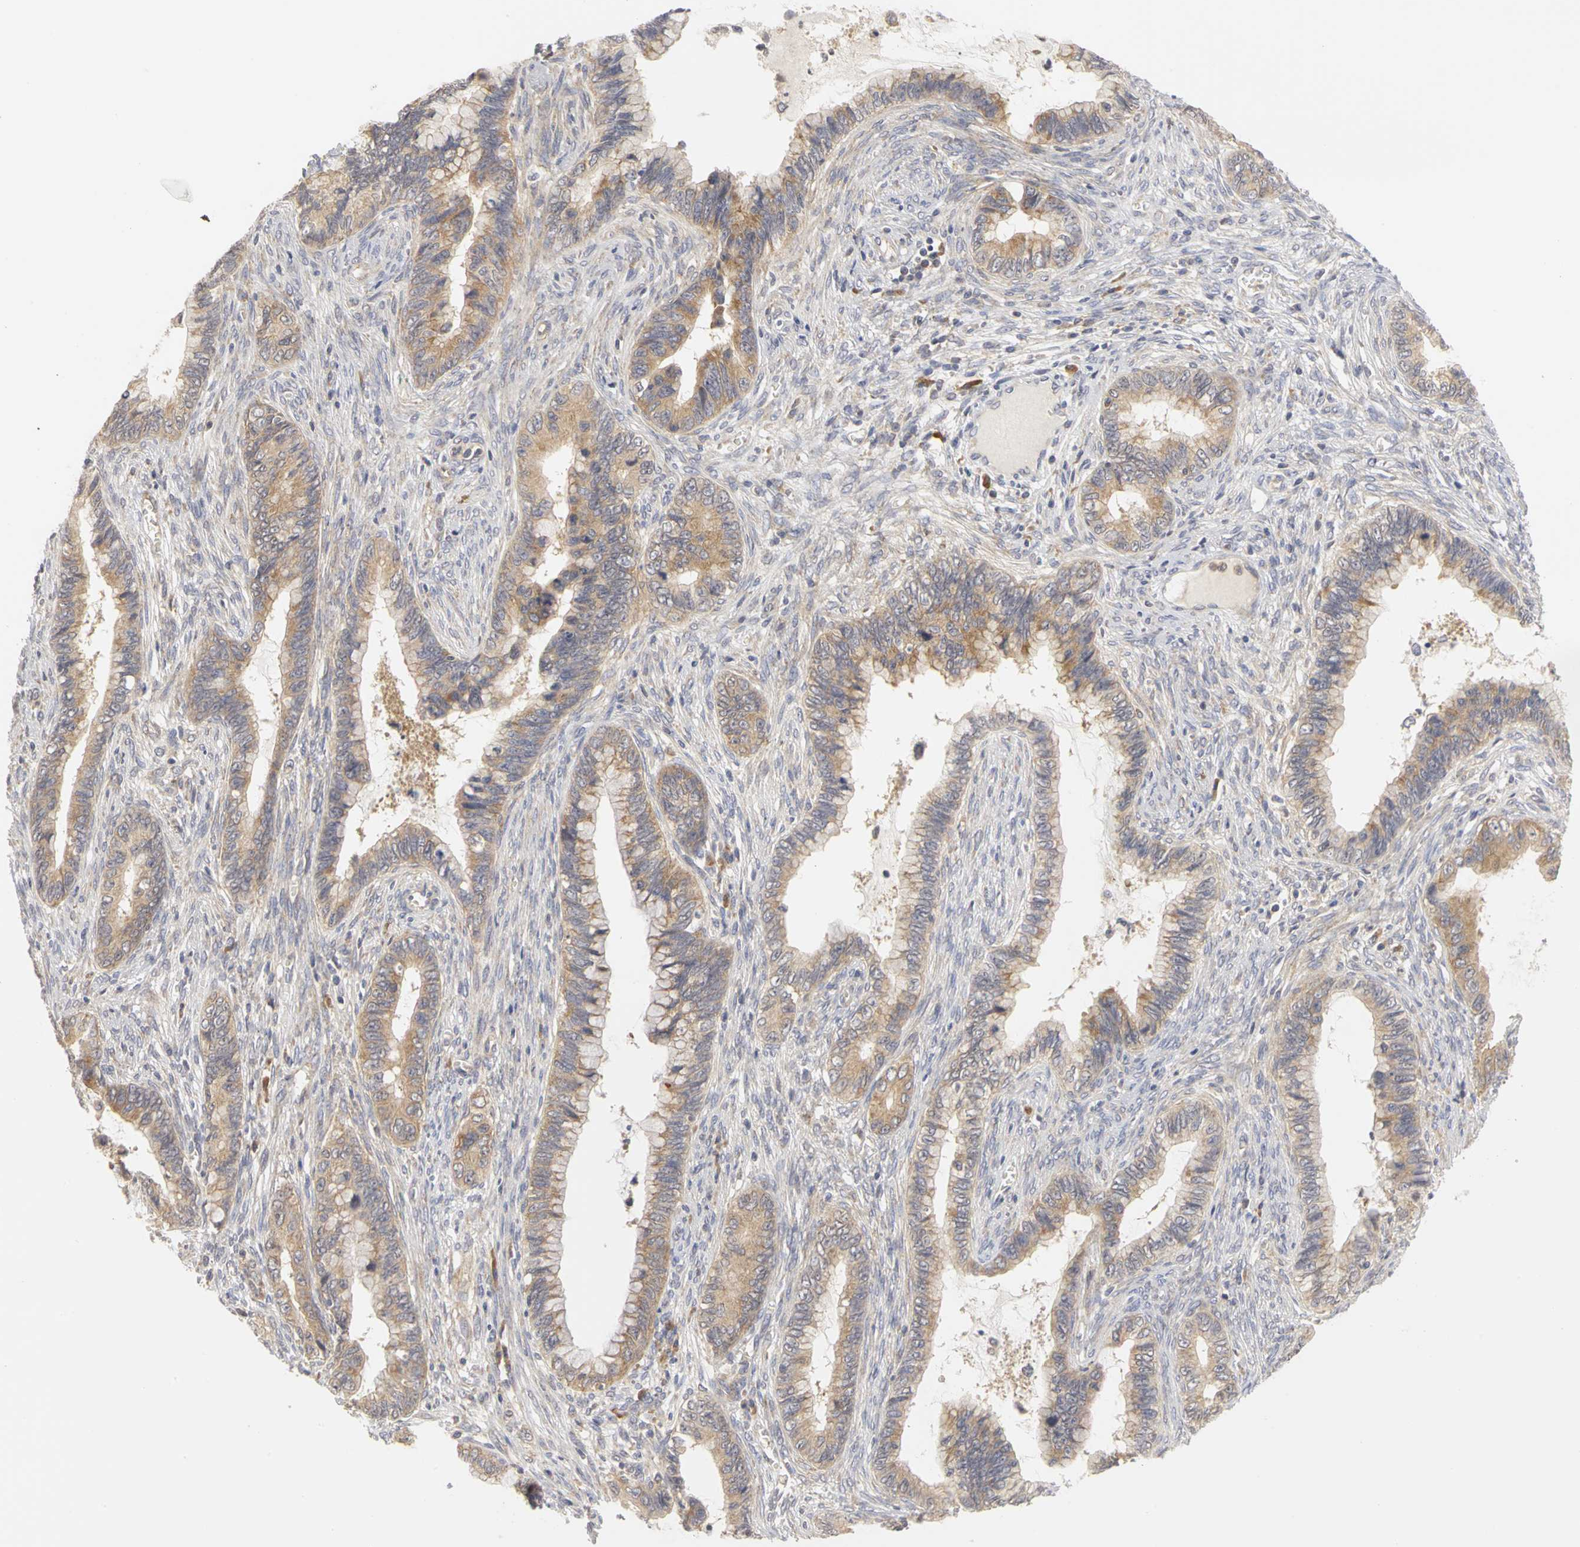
{"staining": {"intensity": "weak", "quantity": ">75%", "location": "cytoplasmic/membranous"}, "tissue": "cervical cancer", "cell_type": "Tumor cells", "image_type": "cancer", "snomed": [{"axis": "morphology", "description": "Adenocarcinoma, NOS"}, {"axis": "topography", "description": "Cervix"}], "caption": "Immunohistochemical staining of adenocarcinoma (cervical) demonstrates low levels of weak cytoplasmic/membranous staining in approximately >75% of tumor cells.", "gene": "IRAK1", "patient": {"sex": "female", "age": 44}}